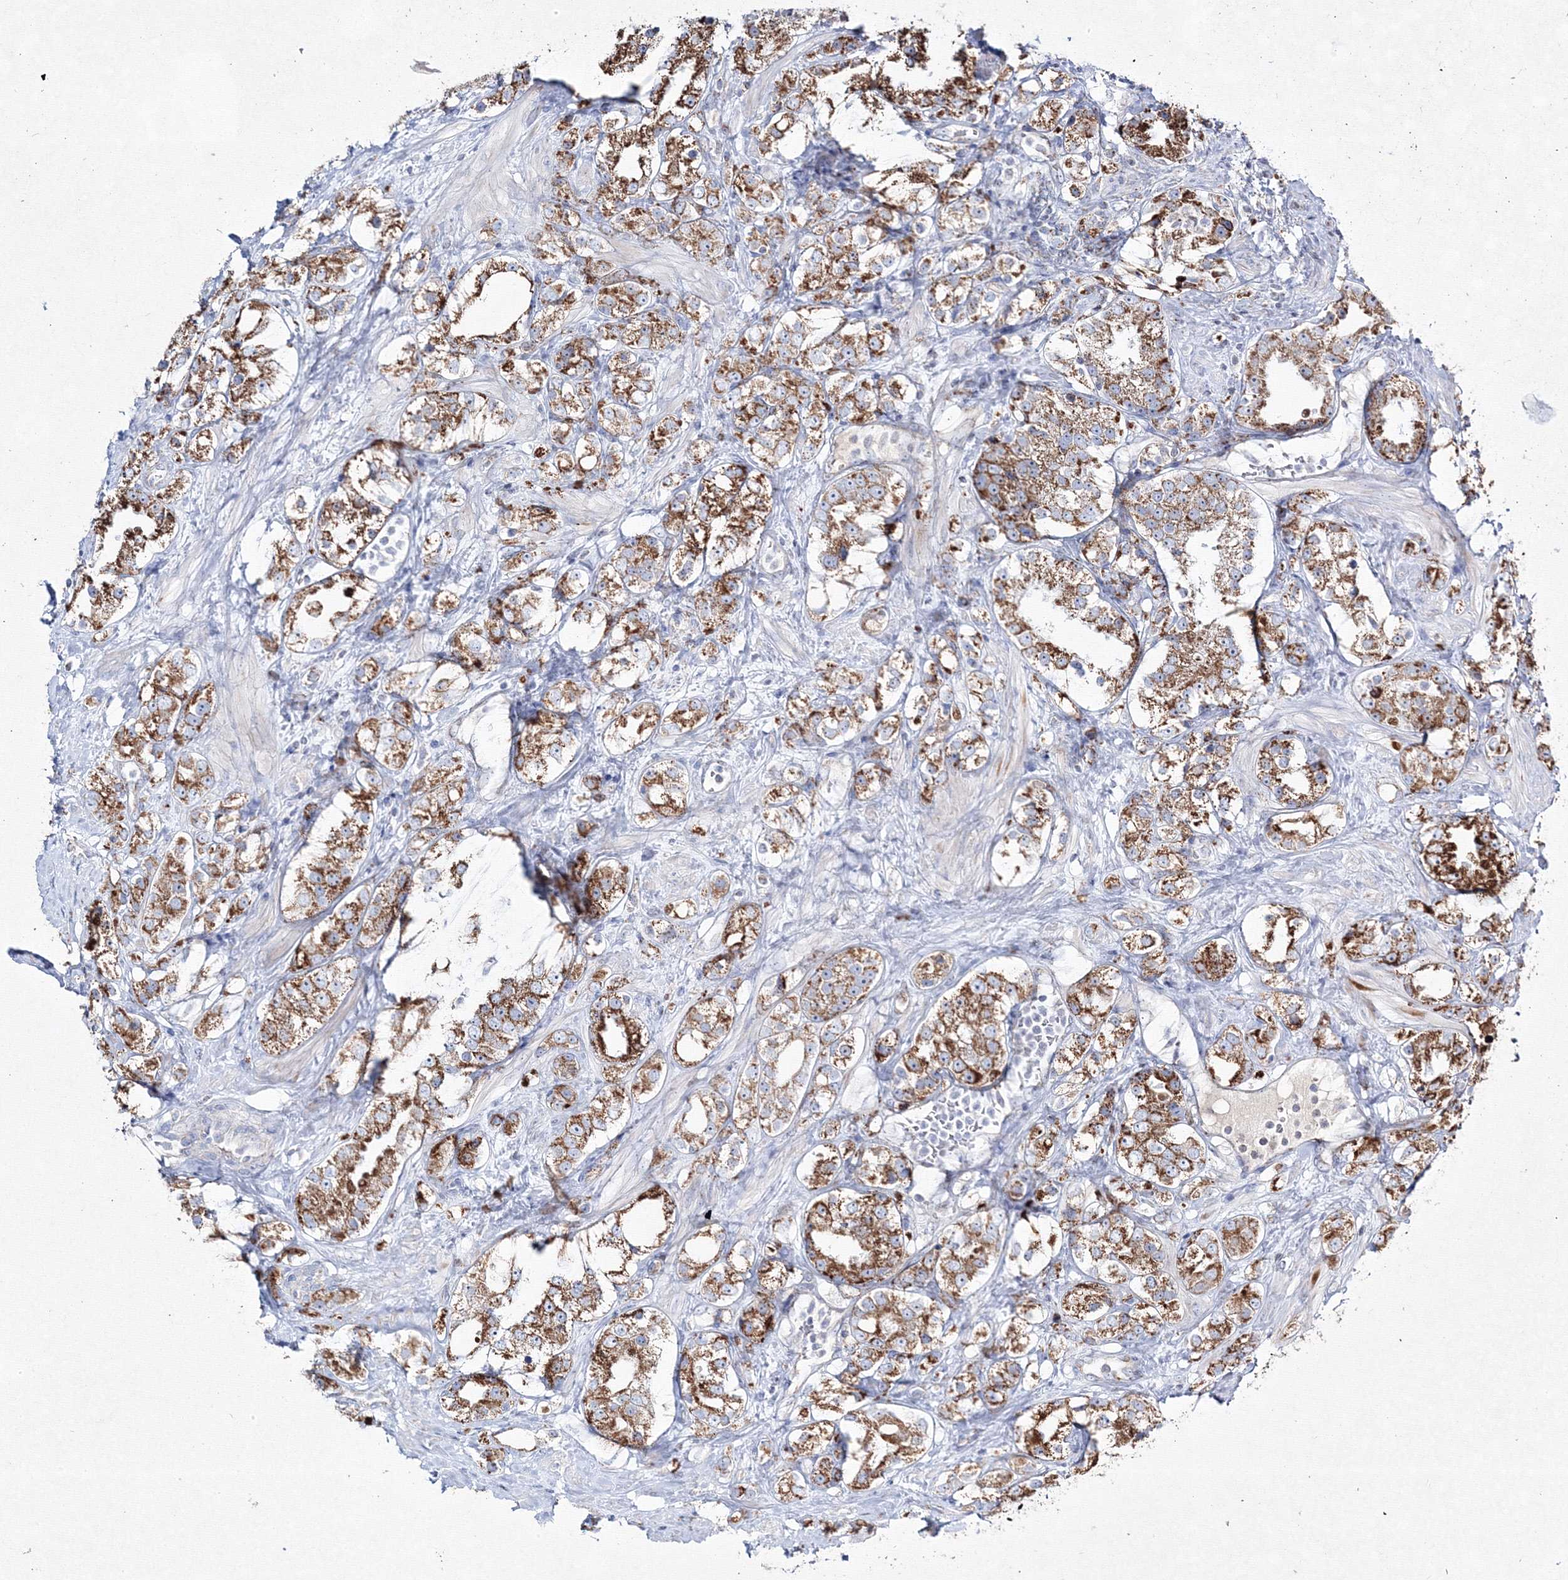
{"staining": {"intensity": "moderate", "quantity": ">75%", "location": "cytoplasmic/membranous"}, "tissue": "prostate cancer", "cell_type": "Tumor cells", "image_type": "cancer", "snomed": [{"axis": "morphology", "description": "Adenocarcinoma, NOS"}, {"axis": "topography", "description": "Prostate"}], "caption": "This image reveals adenocarcinoma (prostate) stained with immunohistochemistry to label a protein in brown. The cytoplasmic/membranous of tumor cells show moderate positivity for the protein. Nuclei are counter-stained blue.", "gene": "IGSF9", "patient": {"sex": "male", "age": 79}}